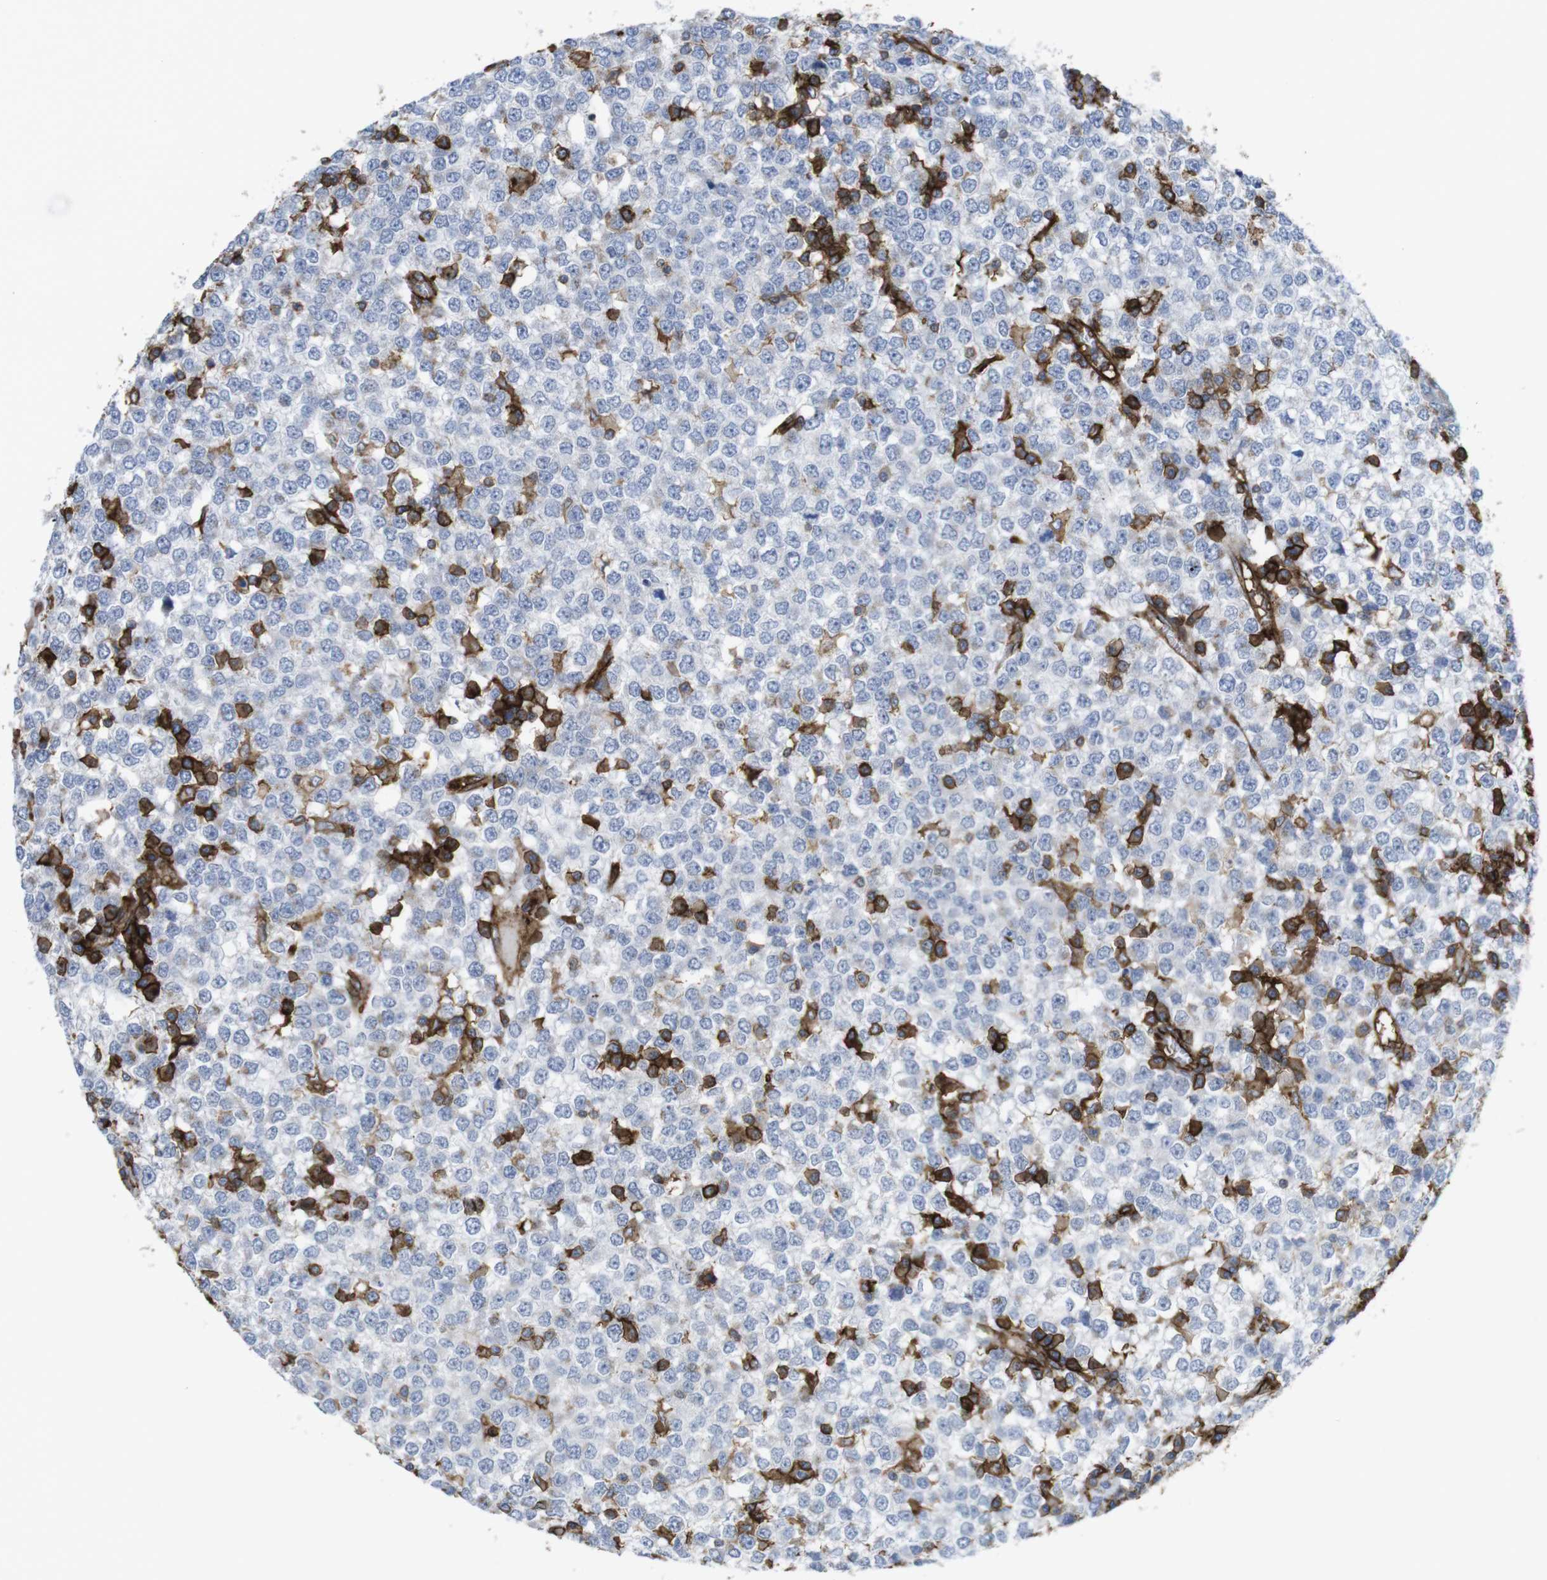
{"staining": {"intensity": "negative", "quantity": "none", "location": "none"}, "tissue": "testis cancer", "cell_type": "Tumor cells", "image_type": "cancer", "snomed": [{"axis": "morphology", "description": "Seminoma, NOS"}, {"axis": "topography", "description": "Testis"}], "caption": "Tumor cells are negative for protein expression in human seminoma (testis).", "gene": "CCR6", "patient": {"sex": "male", "age": 65}}